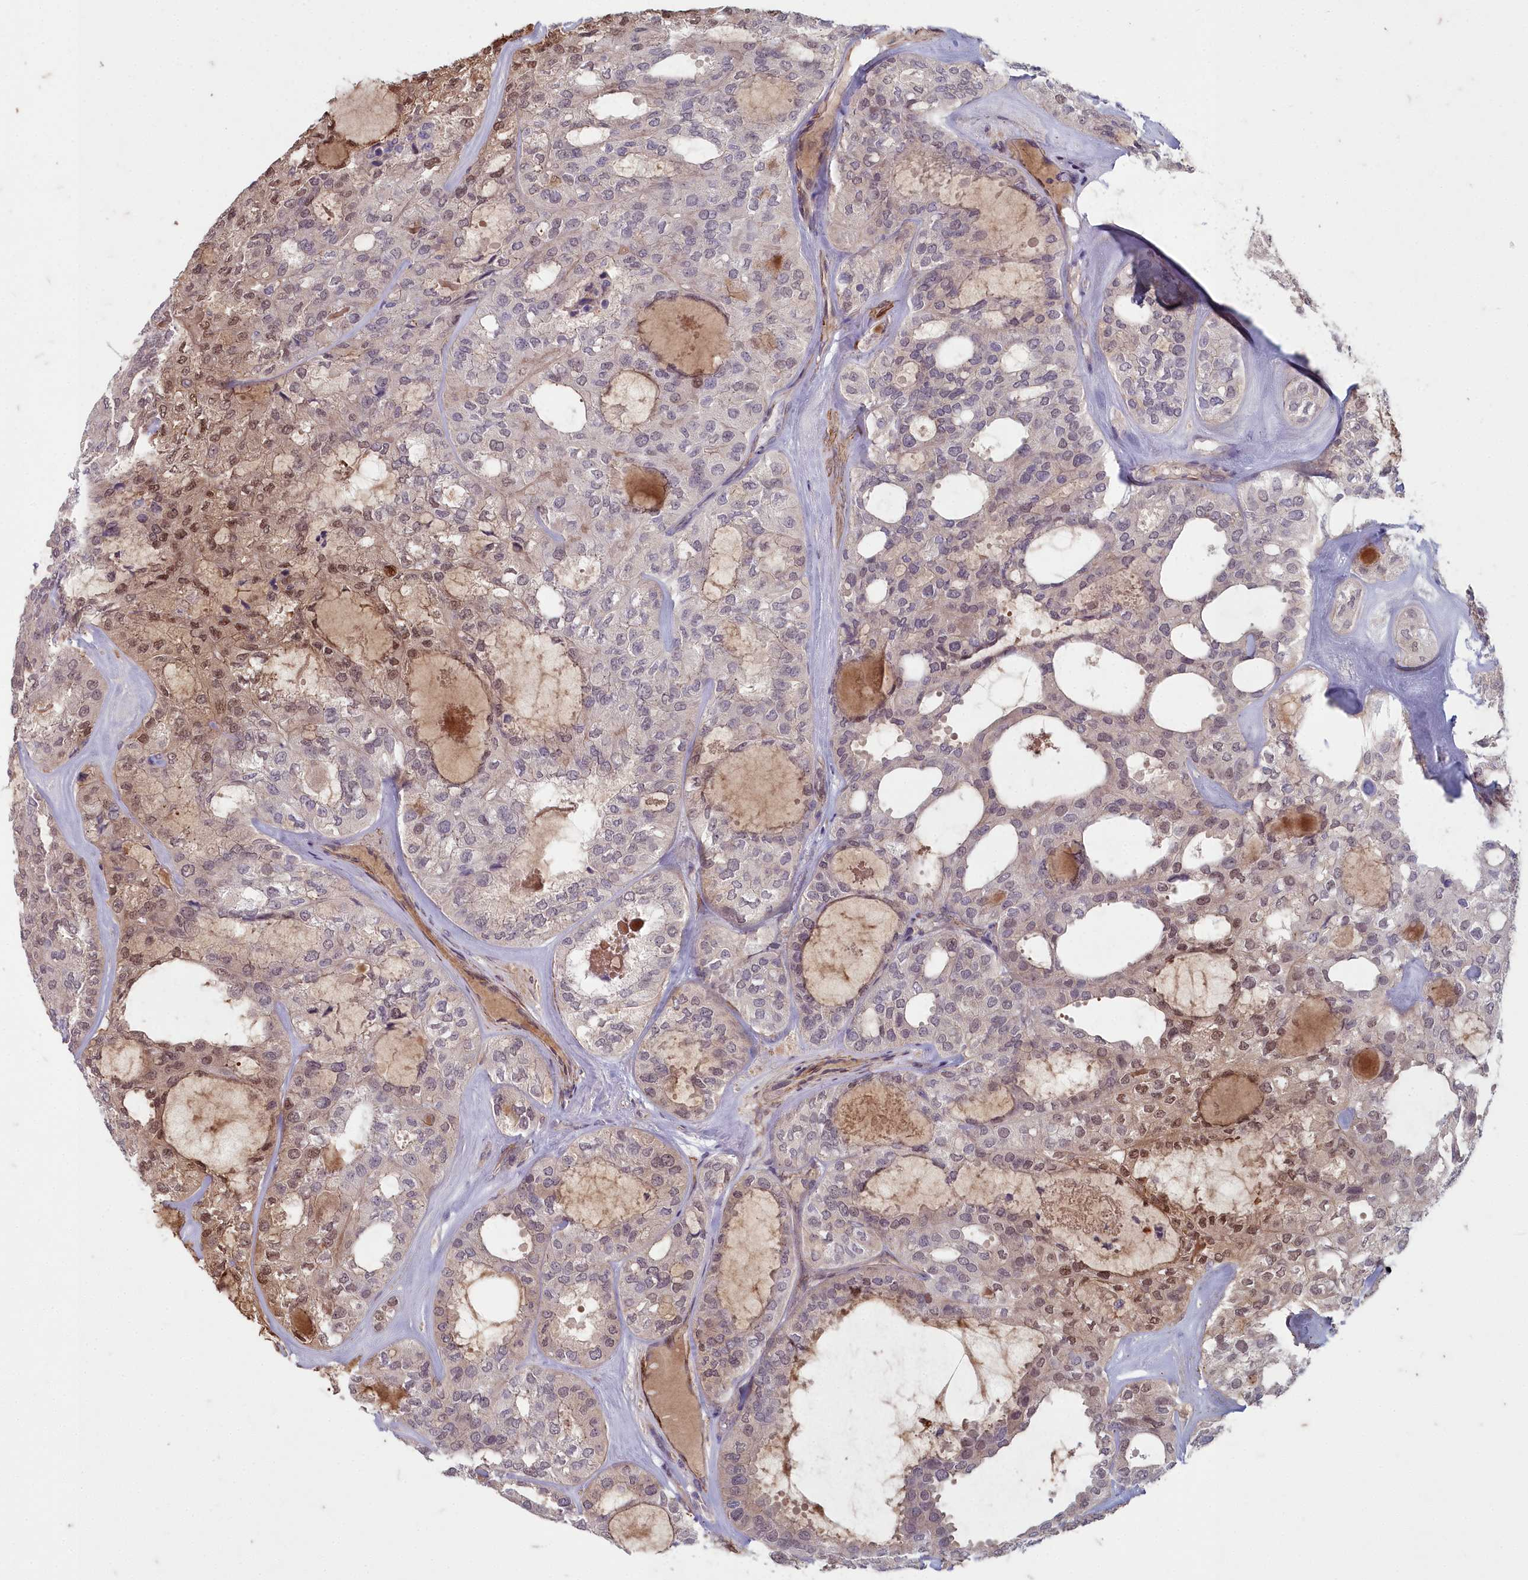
{"staining": {"intensity": "moderate", "quantity": "<25%", "location": "nuclear"}, "tissue": "thyroid cancer", "cell_type": "Tumor cells", "image_type": "cancer", "snomed": [{"axis": "morphology", "description": "Follicular adenoma carcinoma, NOS"}, {"axis": "topography", "description": "Thyroid gland"}], "caption": "The micrograph exhibits staining of thyroid cancer (follicular adenoma carcinoma), revealing moderate nuclear protein expression (brown color) within tumor cells. The staining was performed using DAB to visualize the protein expression in brown, while the nuclei were stained in blue with hematoxylin (Magnification: 20x).", "gene": "ZNF626", "patient": {"sex": "male", "age": 75}}